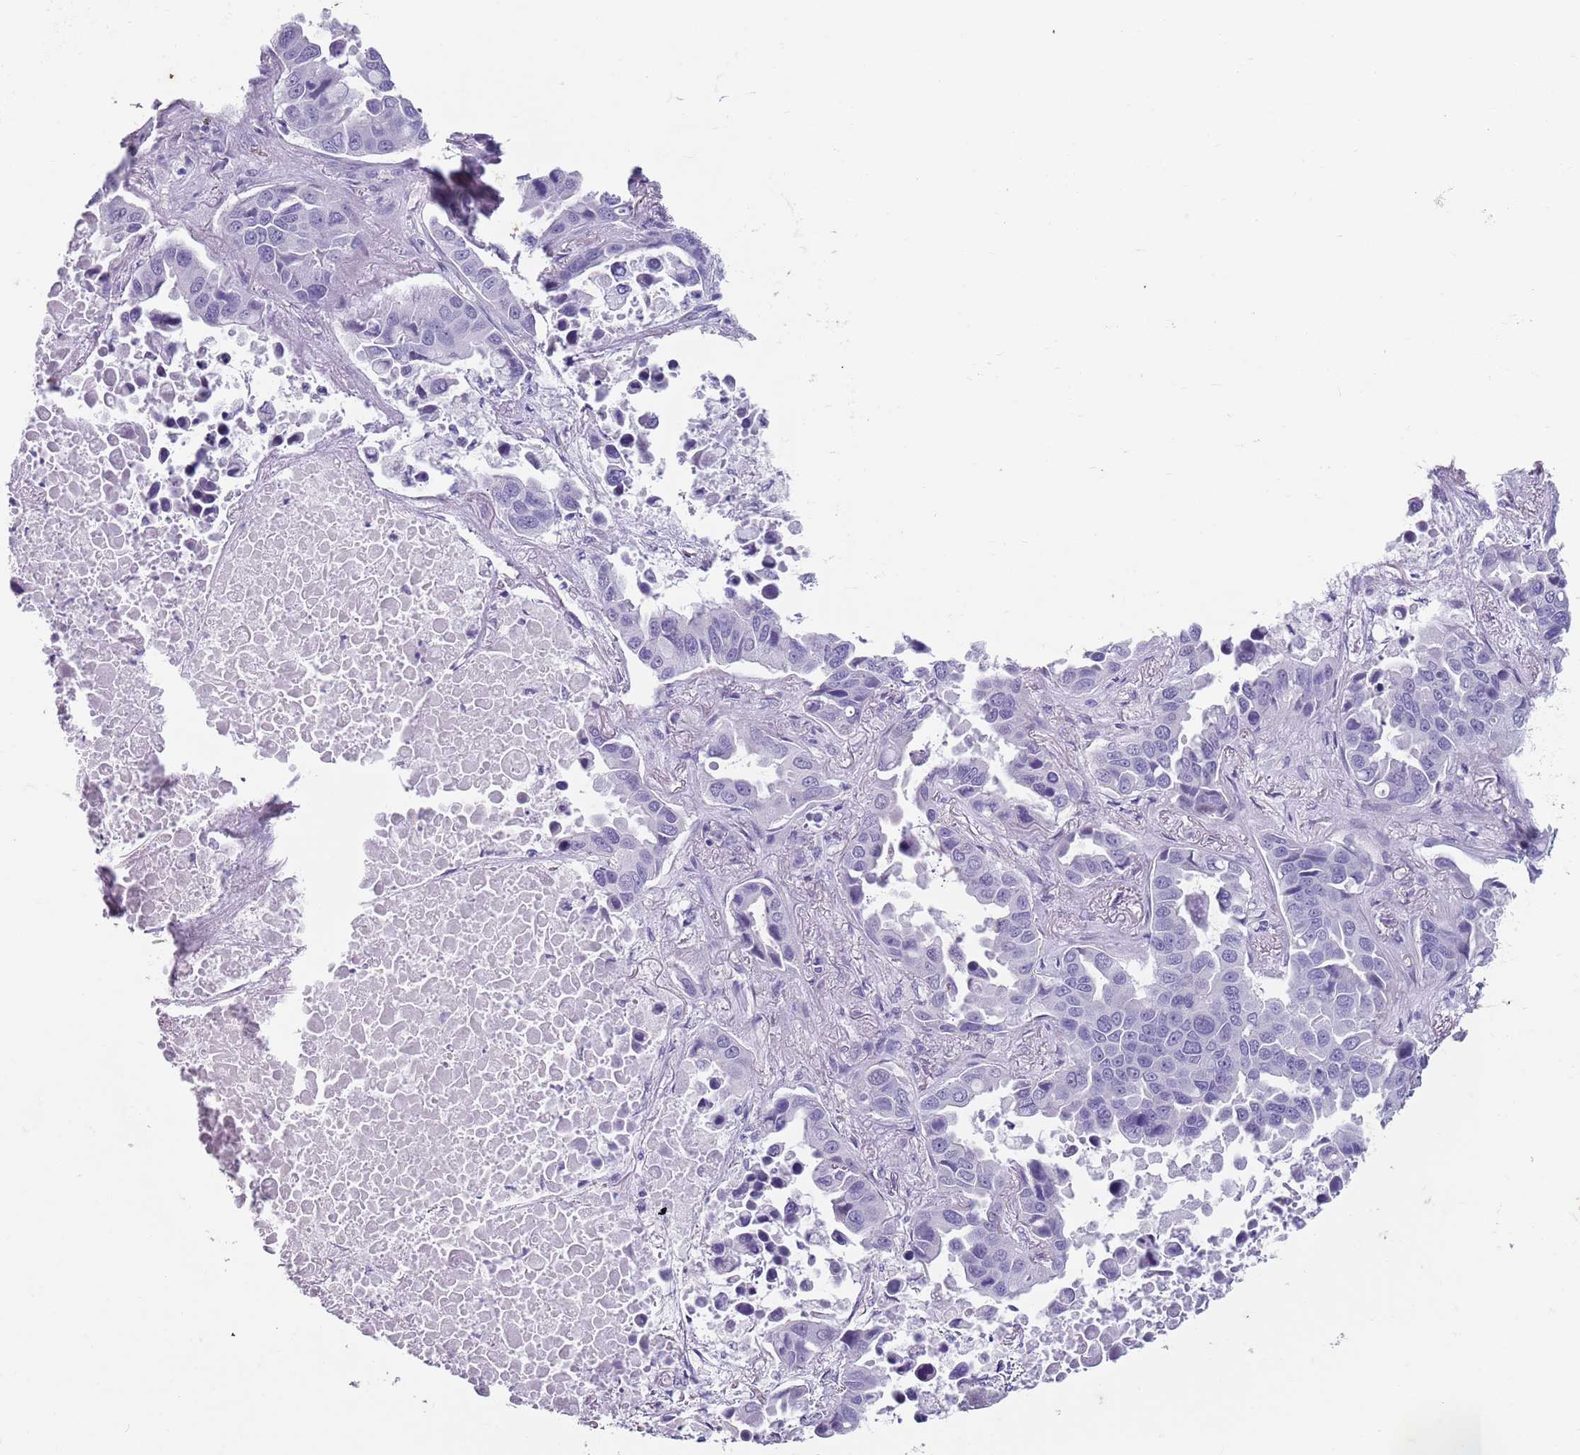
{"staining": {"intensity": "negative", "quantity": "none", "location": "none"}, "tissue": "lung cancer", "cell_type": "Tumor cells", "image_type": "cancer", "snomed": [{"axis": "morphology", "description": "Adenocarcinoma, NOS"}, {"axis": "topography", "description": "Lung"}], "caption": "There is no significant expression in tumor cells of adenocarcinoma (lung).", "gene": "SPESP1", "patient": {"sex": "male", "age": 64}}